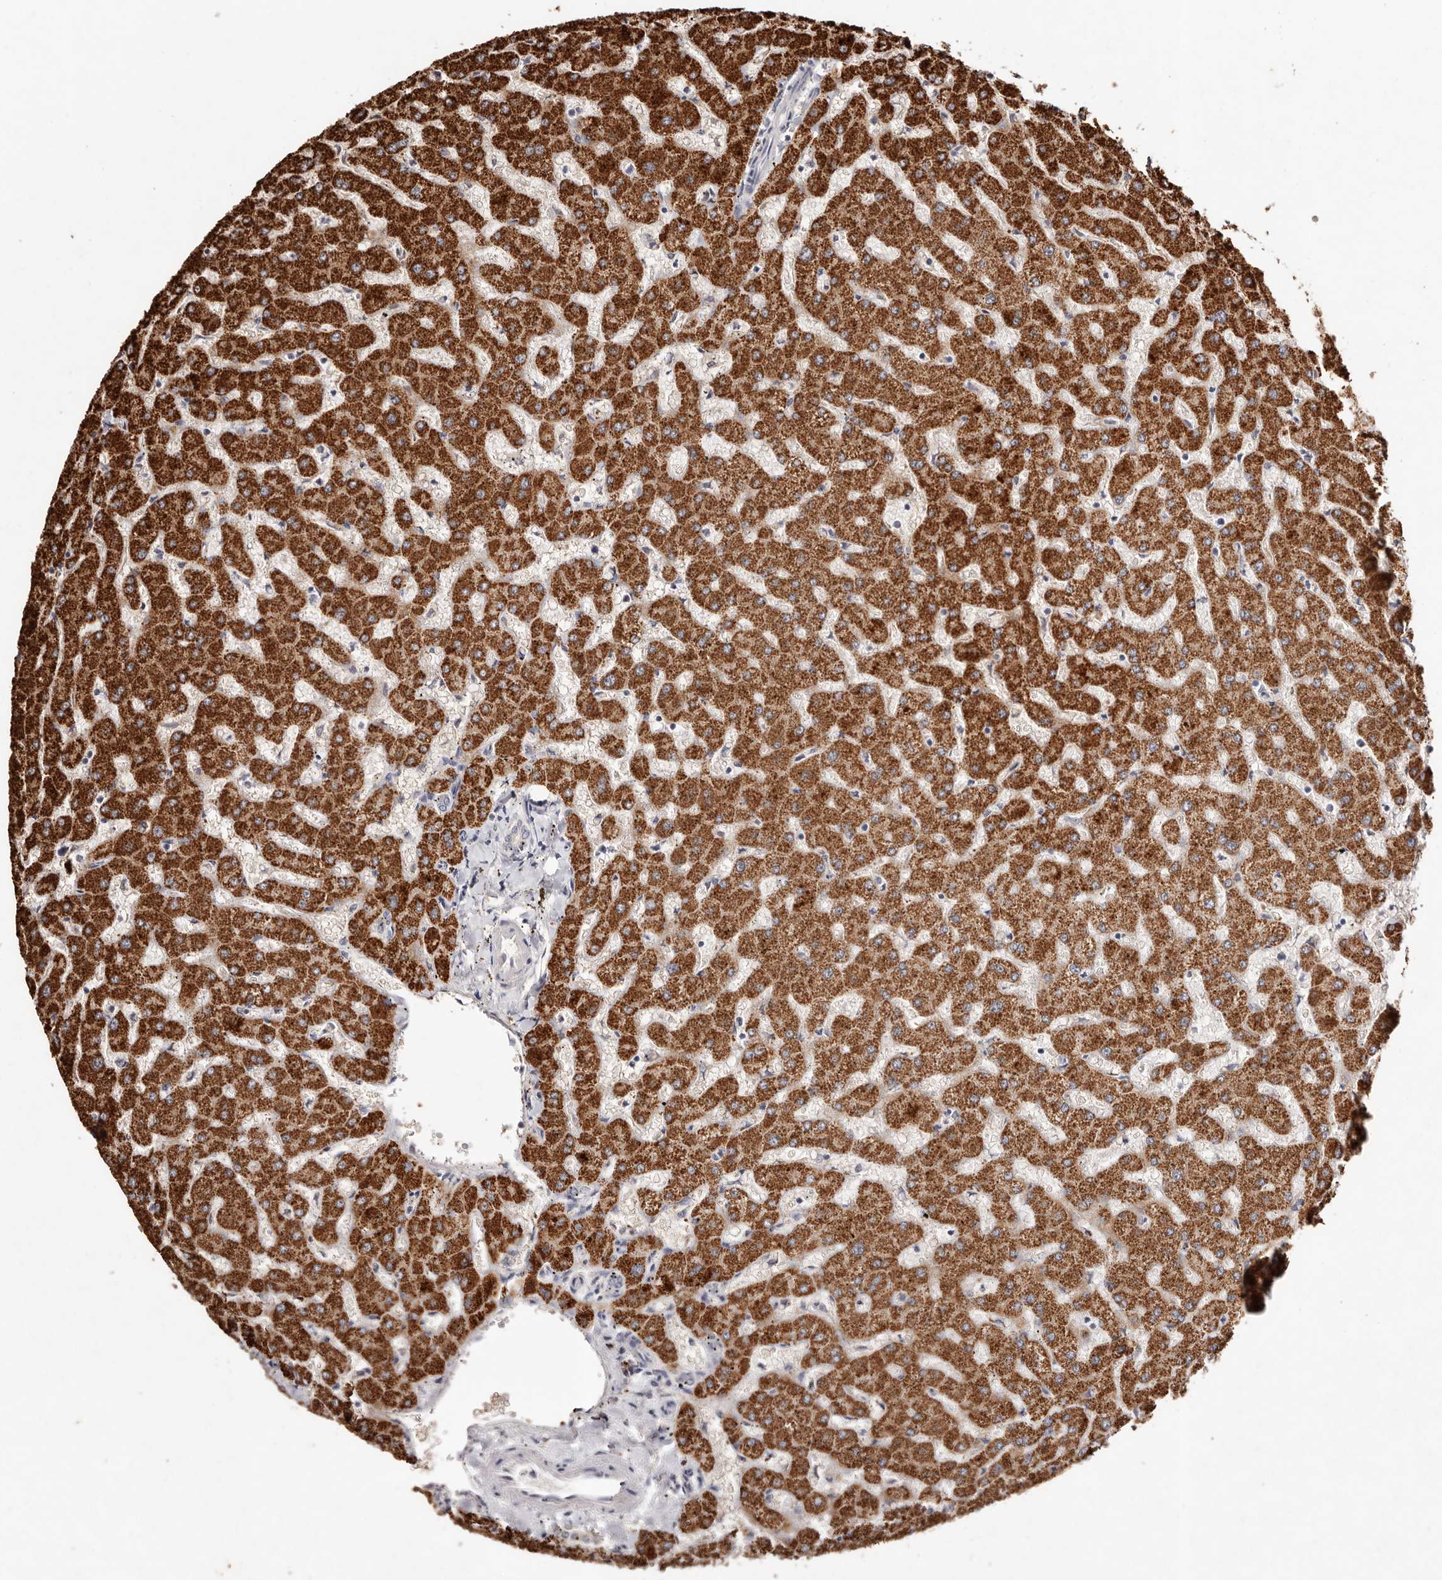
{"staining": {"intensity": "negative", "quantity": "none", "location": "none"}, "tissue": "liver", "cell_type": "Cholangiocytes", "image_type": "normal", "snomed": [{"axis": "morphology", "description": "Normal tissue, NOS"}, {"axis": "topography", "description": "Liver"}], "caption": "The immunohistochemistry image has no significant staining in cholangiocytes of liver.", "gene": "THBS3", "patient": {"sex": "female", "age": 63}}